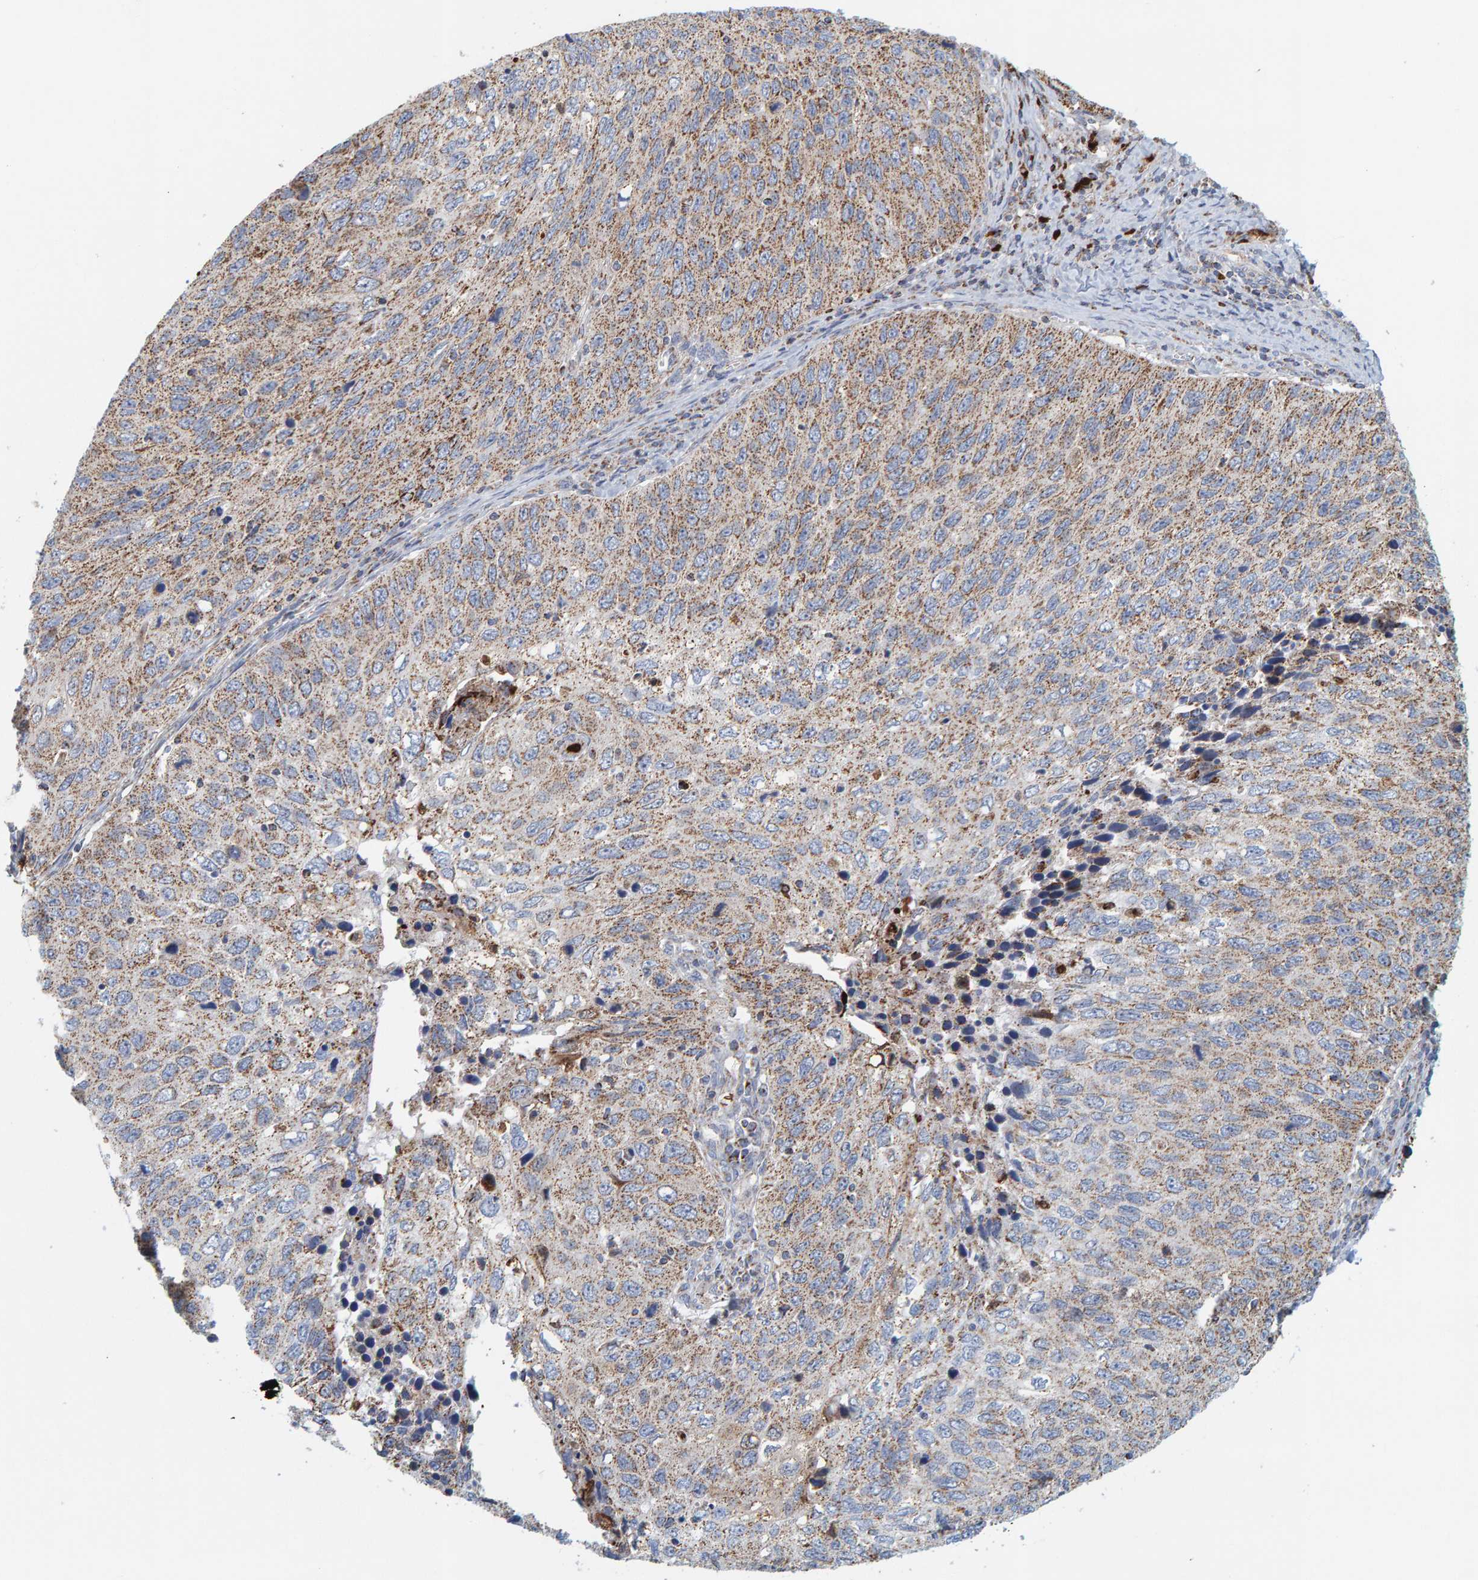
{"staining": {"intensity": "moderate", "quantity": ">75%", "location": "cytoplasmic/membranous"}, "tissue": "cervical cancer", "cell_type": "Tumor cells", "image_type": "cancer", "snomed": [{"axis": "morphology", "description": "Squamous cell carcinoma, NOS"}, {"axis": "topography", "description": "Cervix"}], "caption": "Moderate cytoplasmic/membranous protein staining is appreciated in approximately >75% of tumor cells in cervical squamous cell carcinoma. (DAB IHC, brown staining for protein, blue staining for nuclei).", "gene": "B9D1", "patient": {"sex": "female", "age": 53}}